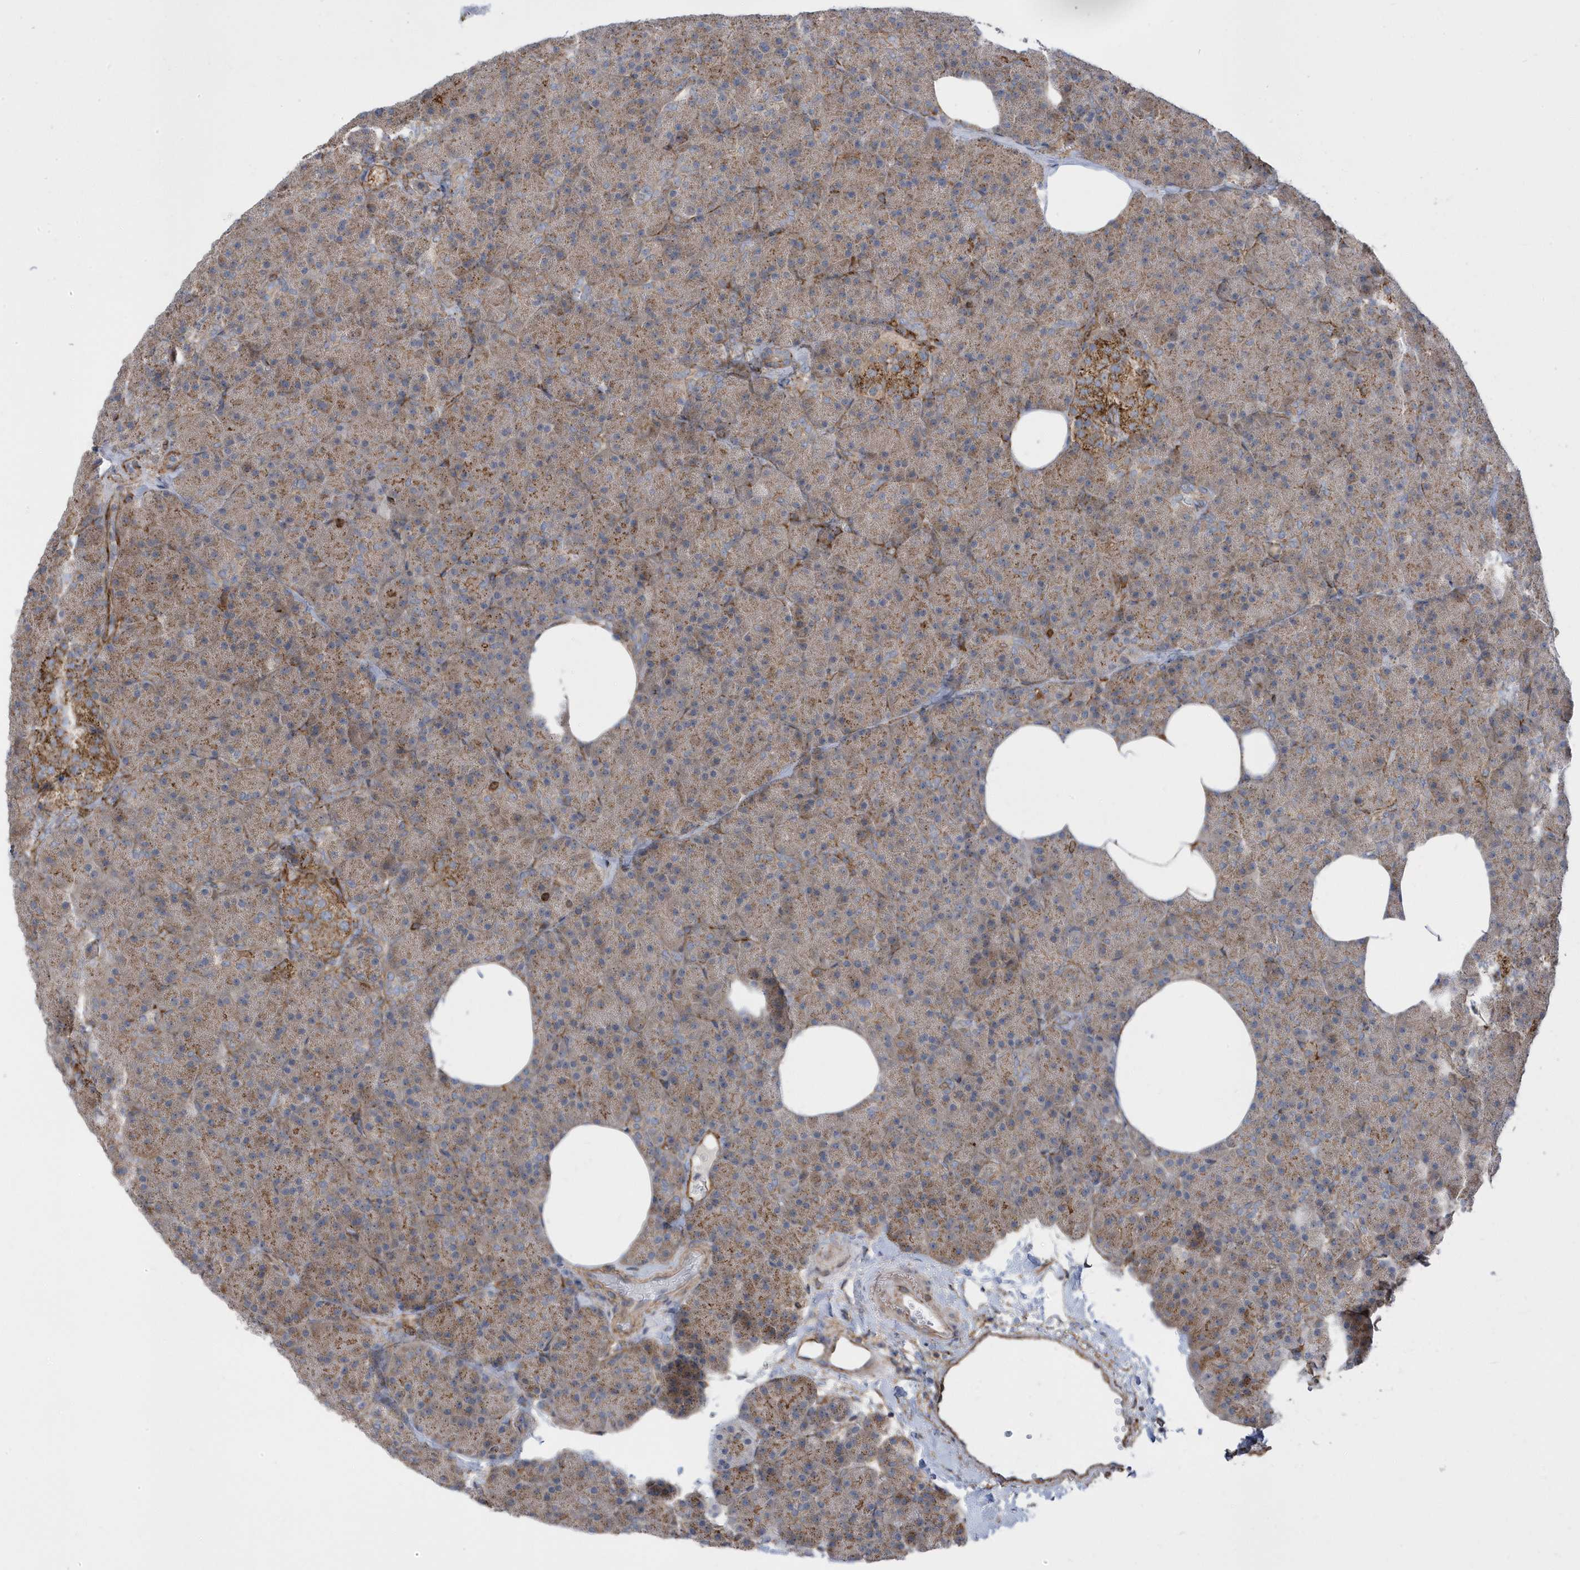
{"staining": {"intensity": "moderate", "quantity": ">75%", "location": "cytoplasmic/membranous"}, "tissue": "pancreas", "cell_type": "Exocrine glandular cells", "image_type": "normal", "snomed": [{"axis": "morphology", "description": "Normal tissue, NOS"}, {"axis": "morphology", "description": "Carcinoid, malignant, NOS"}, {"axis": "topography", "description": "Pancreas"}], "caption": "Immunohistochemical staining of unremarkable human pancreas shows >75% levels of moderate cytoplasmic/membranous protein positivity in about >75% of exocrine glandular cells. The protein of interest is stained brown, and the nuclei are stained in blue (DAB (3,3'-diaminobenzidine) IHC with brightfield microscopy, high magnification).", "gene": "HRH4", "patient": {"sex": "female", "age": 35}}